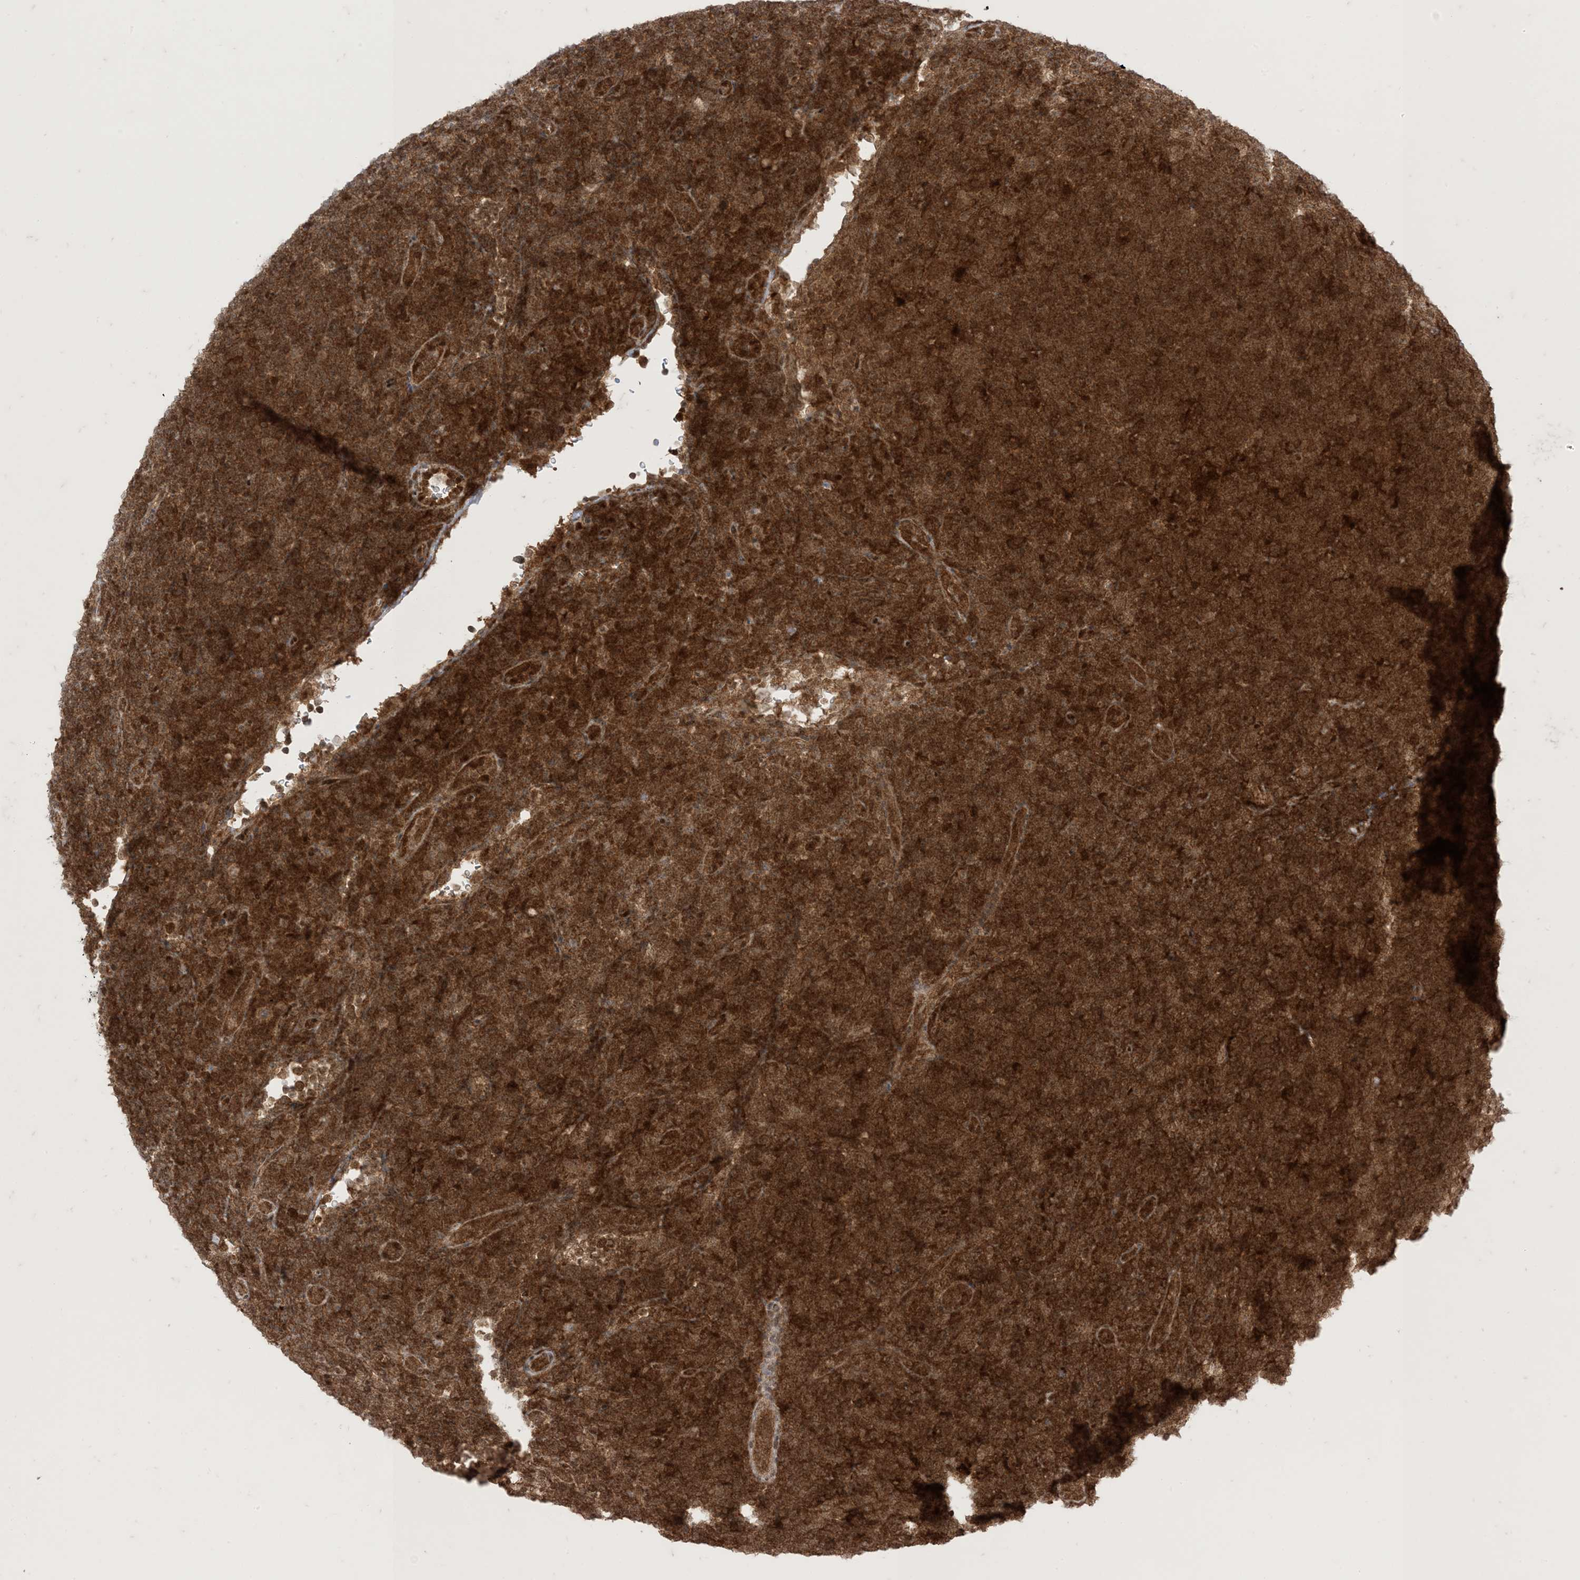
{"staining": {"intensity": "moderate", "quantity": ">75%", "location": "cytoplasmic/membranous"}, "tissue": "lymphoma", "cell_type": "Tumor cells", "image_type": "cancer", "snomed": [{"axis": "morphology", "description": "Hodgkin's disease, NOS"}, {"axis": "topography", "description": "Lymph node"}], "caption": "An image of human lymphoma stained for a protein exhibits moderate cytoplasmic/membranous brown staining in tumor cells.", "gene": "PTPA", "patient": {"sex": "female", "age": 57}}